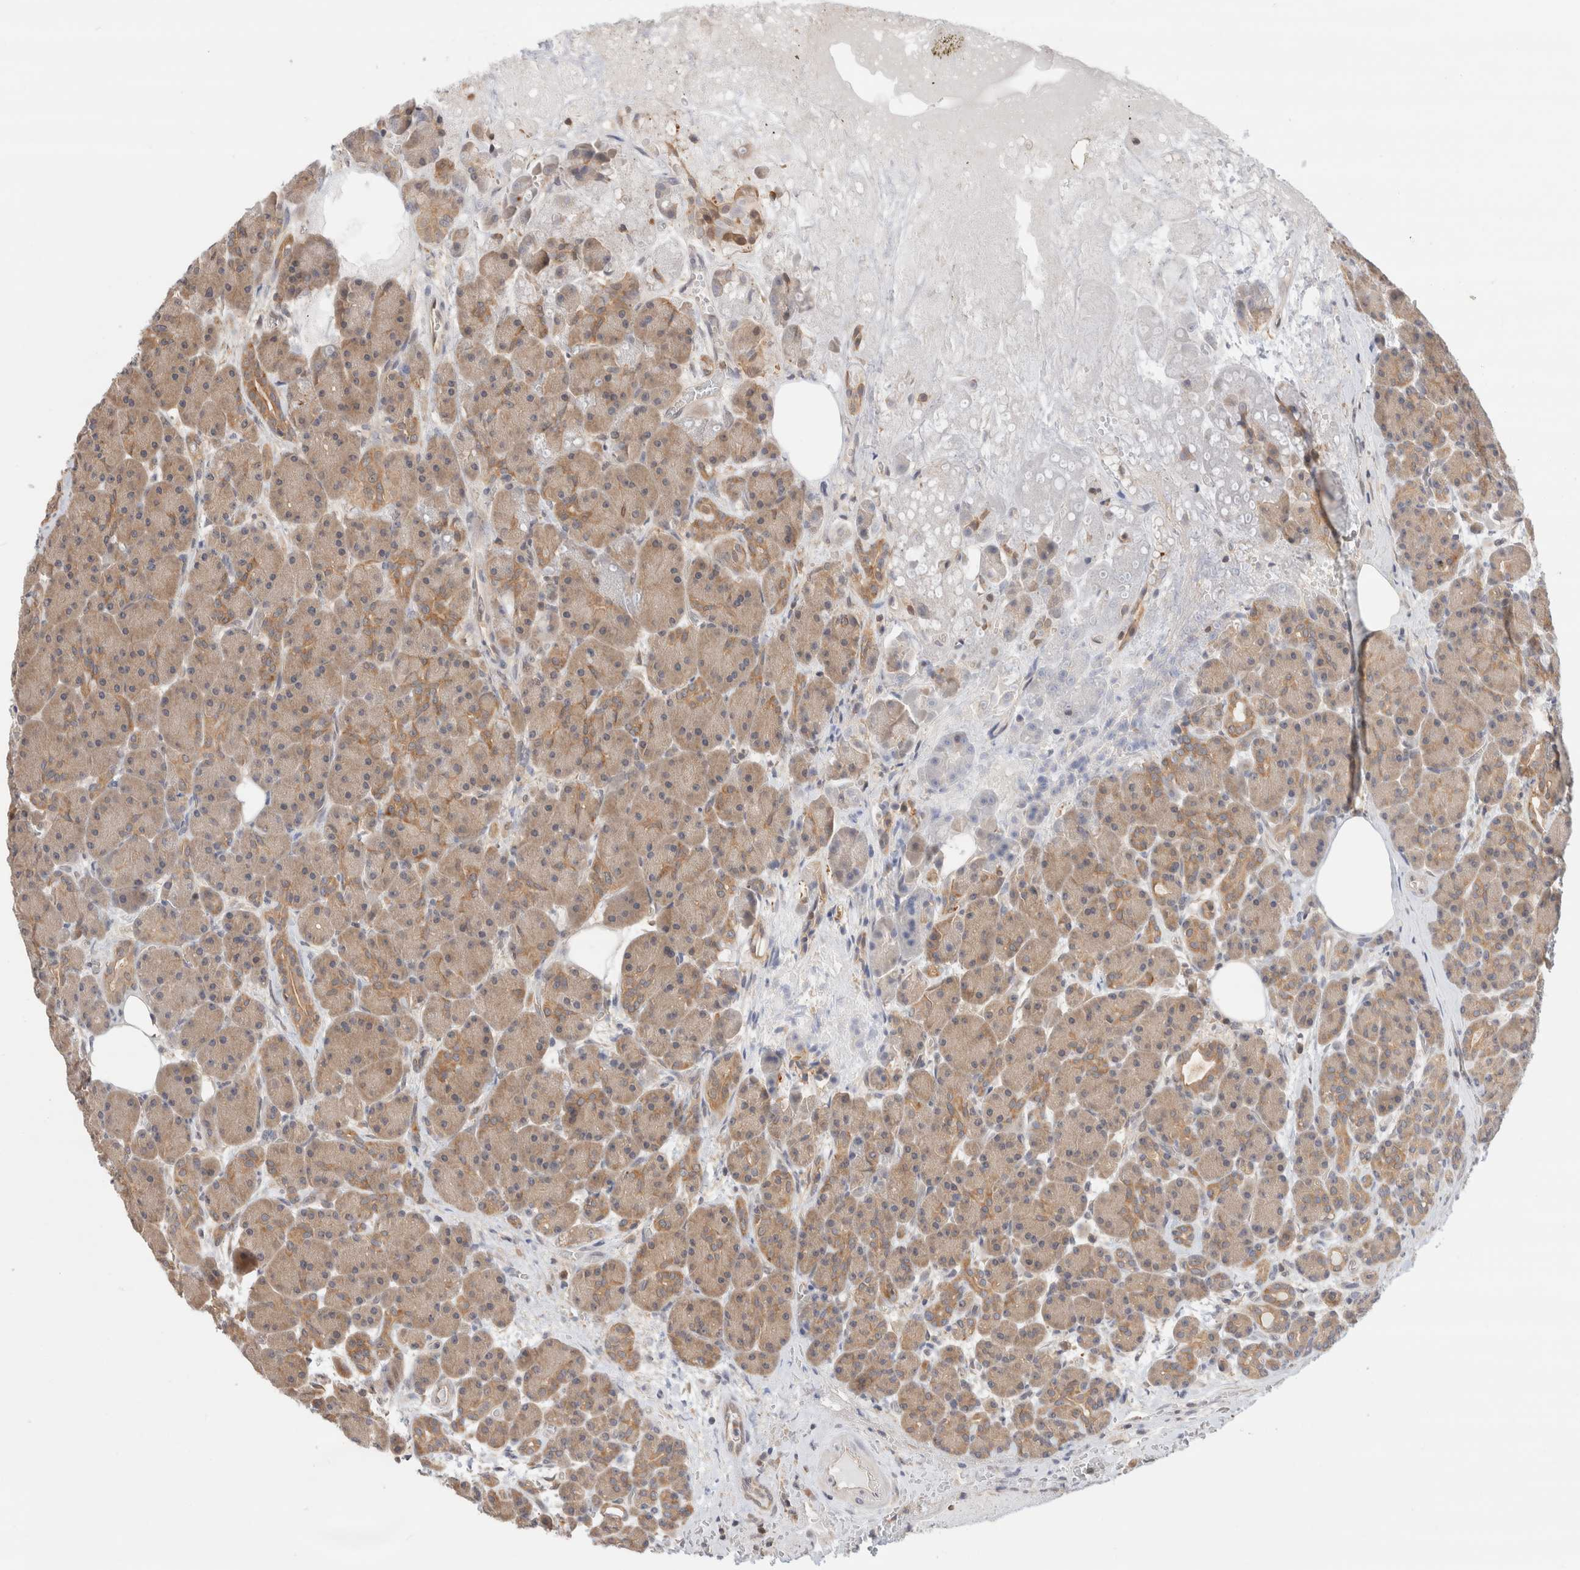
{"staining": {"intensity": "moderate", "quantity": ">75%", "location": "cytoplasmic/membranous"}, "tissue": "pancreas", "cell_type": "Exocrine glandular cells", "image_type": "normal", "snomed": [{"axis": "morphology", "description": "Normal tissue, NOS"}, {"axis": "topography", "description": "Pancreas"}], "caption": "Protein staining by immunohistochemistry (IHC) demonstrates moderate cytoplasmic/membranous positivity in about >75% of exocrine glandular cells in normal pancreas.", "gene": "C17orf97", "patient": {"sex": "male", "age": 63}}